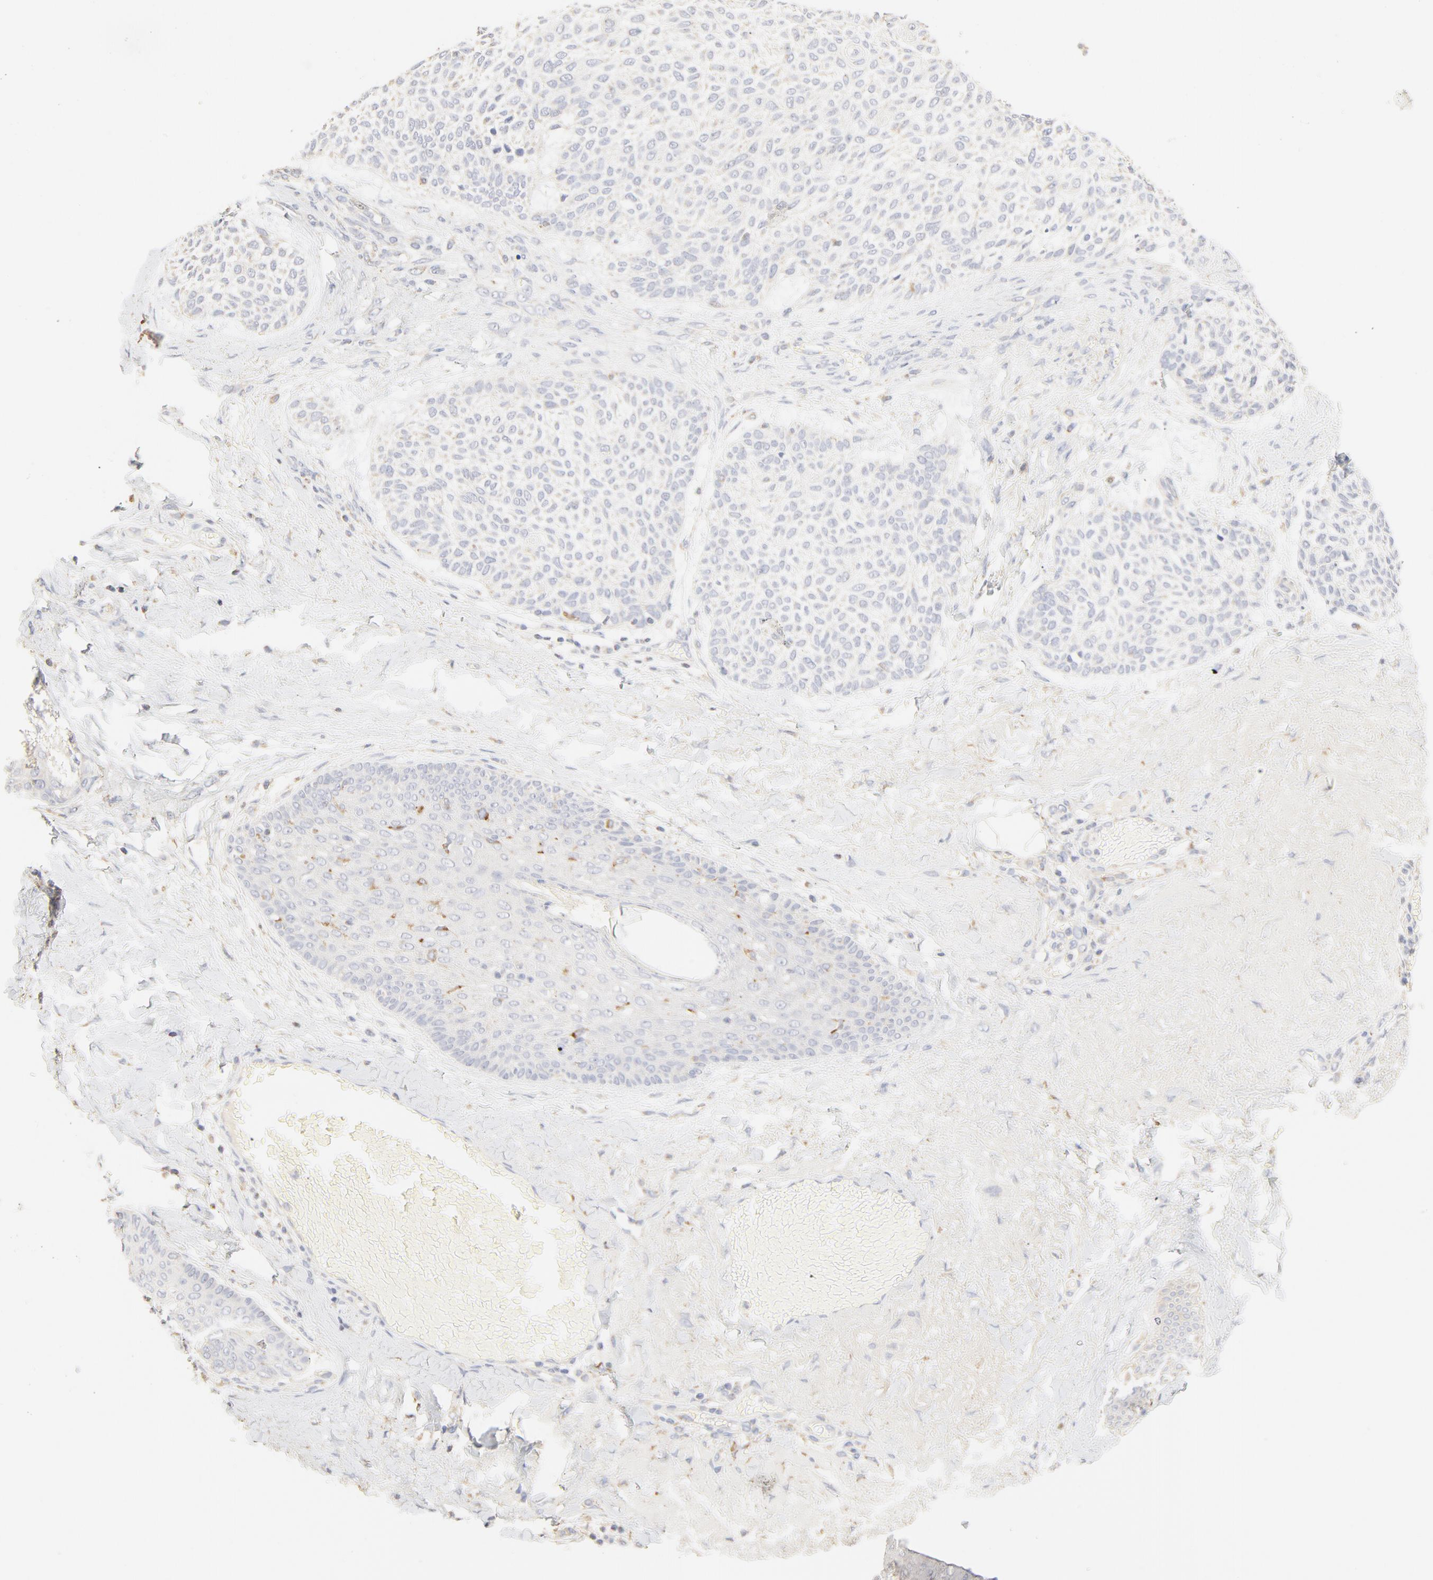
{"staining": {"intensity": "negative", "quantity": "none", "location": "none"}, "tissue": "skin cancer", "cell_type": "Tumor cells", "image_type": "cancer", "snomed": [{"axis": "morphology", "description": "Normal tissue, NOS"}, {"axis": "morphology", "description": "Basal cell carcinoma"}, {"axis": "topography", "description": "Skin"}], "caption": "Immunohistochemical staining of skin basal cell carcinoma demonstrates no significant positivity in tumor cells. (Stains: DAB immunohistochemistry (IHC) with hematoxylin counter stain, Microscopy: brightfield microscopy at high magnification).", "gene": "FCGBP", "patient": {"sex": "female", "age": 70}}